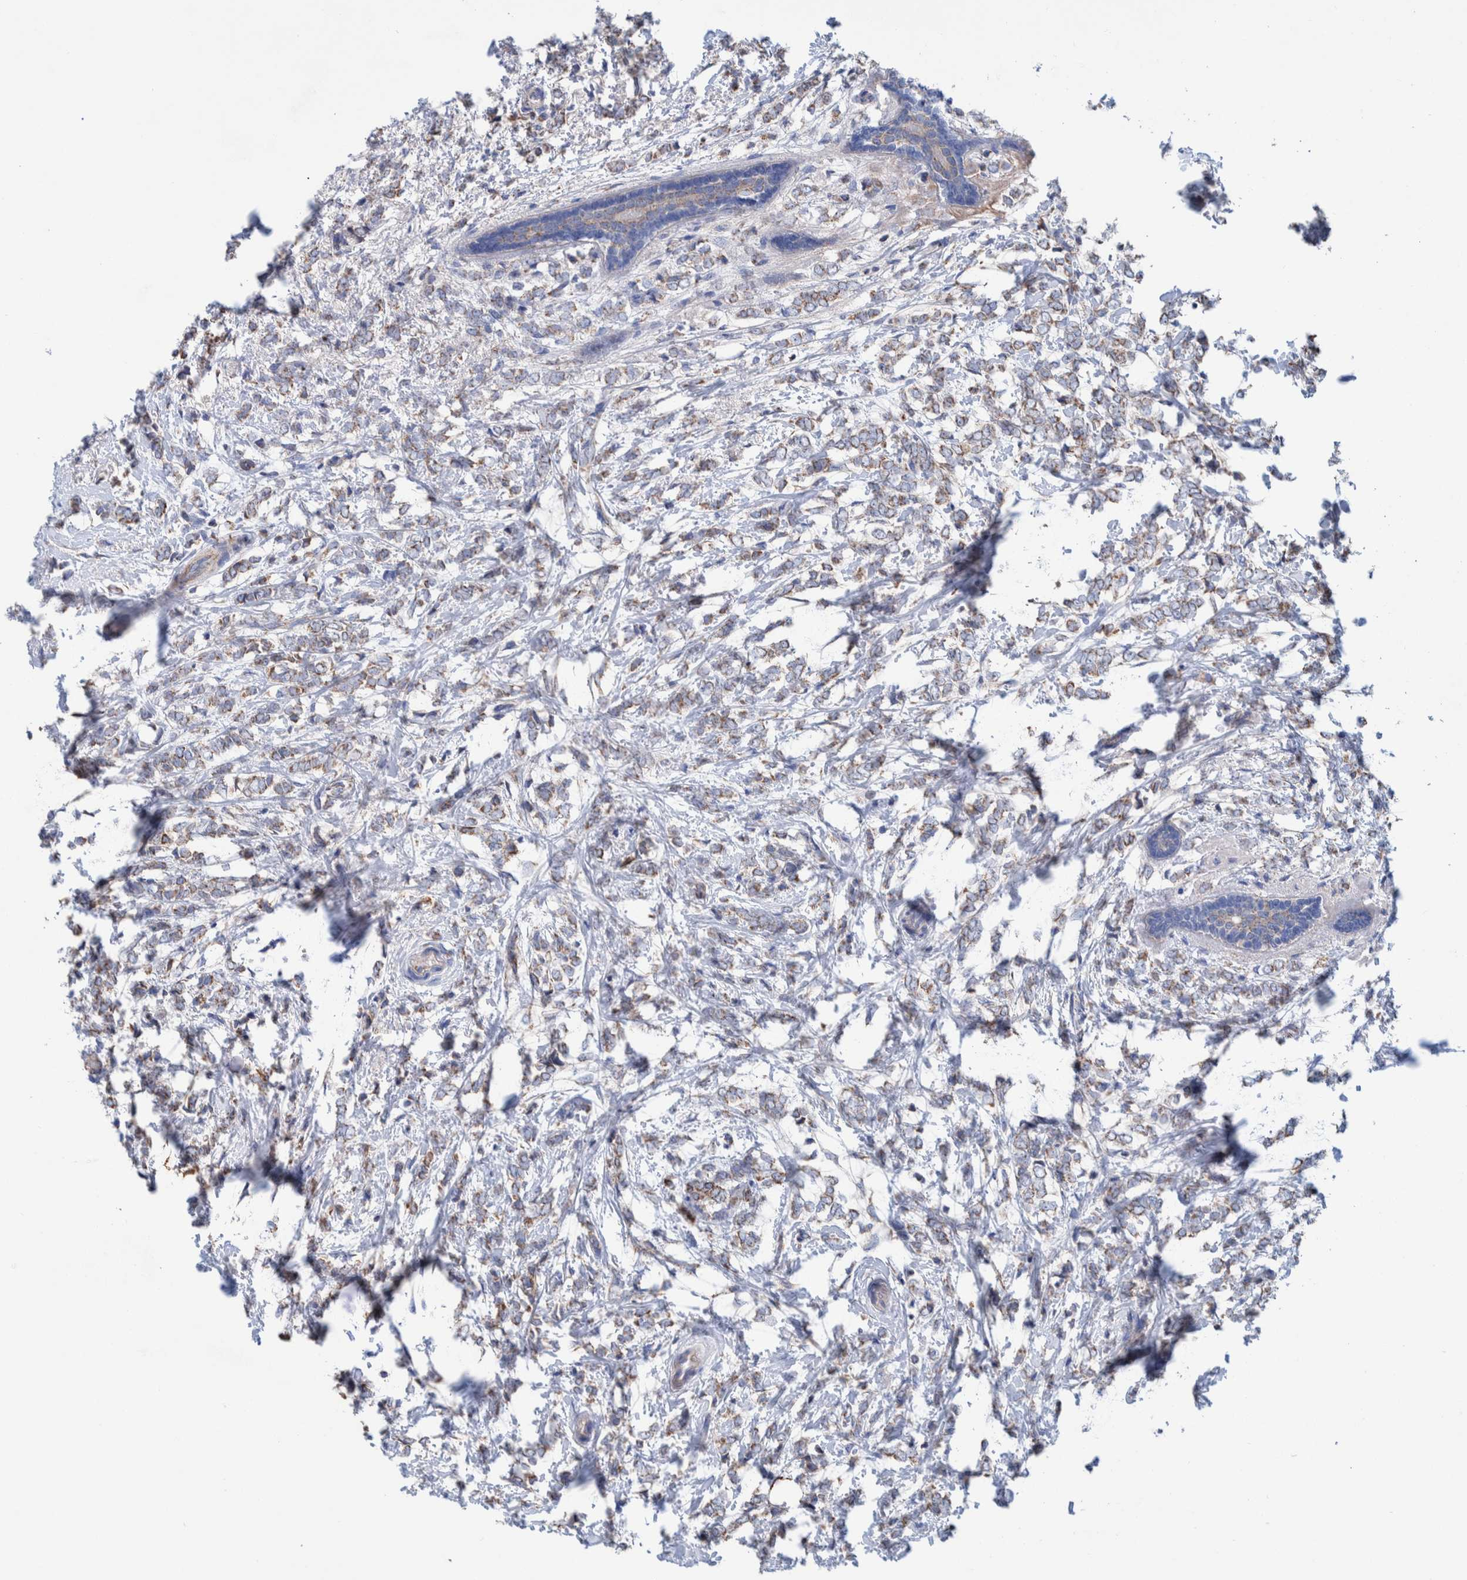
{"staining": {"intensity": "moderate", "quantity": ">75%", "location": "cytoplasmic/membranous"}, "tissue": "breast cancer", "cell_type": "Tumor cells", "image_type": "cancer", "snomed": [{"axis": "morphology", "description": "Normal tissue, NOS"}, {"axis": "morphology", "description": "Lobular carcinoma"}, {"axis": "topography", "description": "Breast"}], "caption": "A histopathology image showing moderate cytoplasmic/membranous staining in approximately >75% of tumor cells in breast cancer, as visualized by brown immunohistochemical staining.", "gene": "DECR1", "patient": {"sex": "female", "age": 47}}